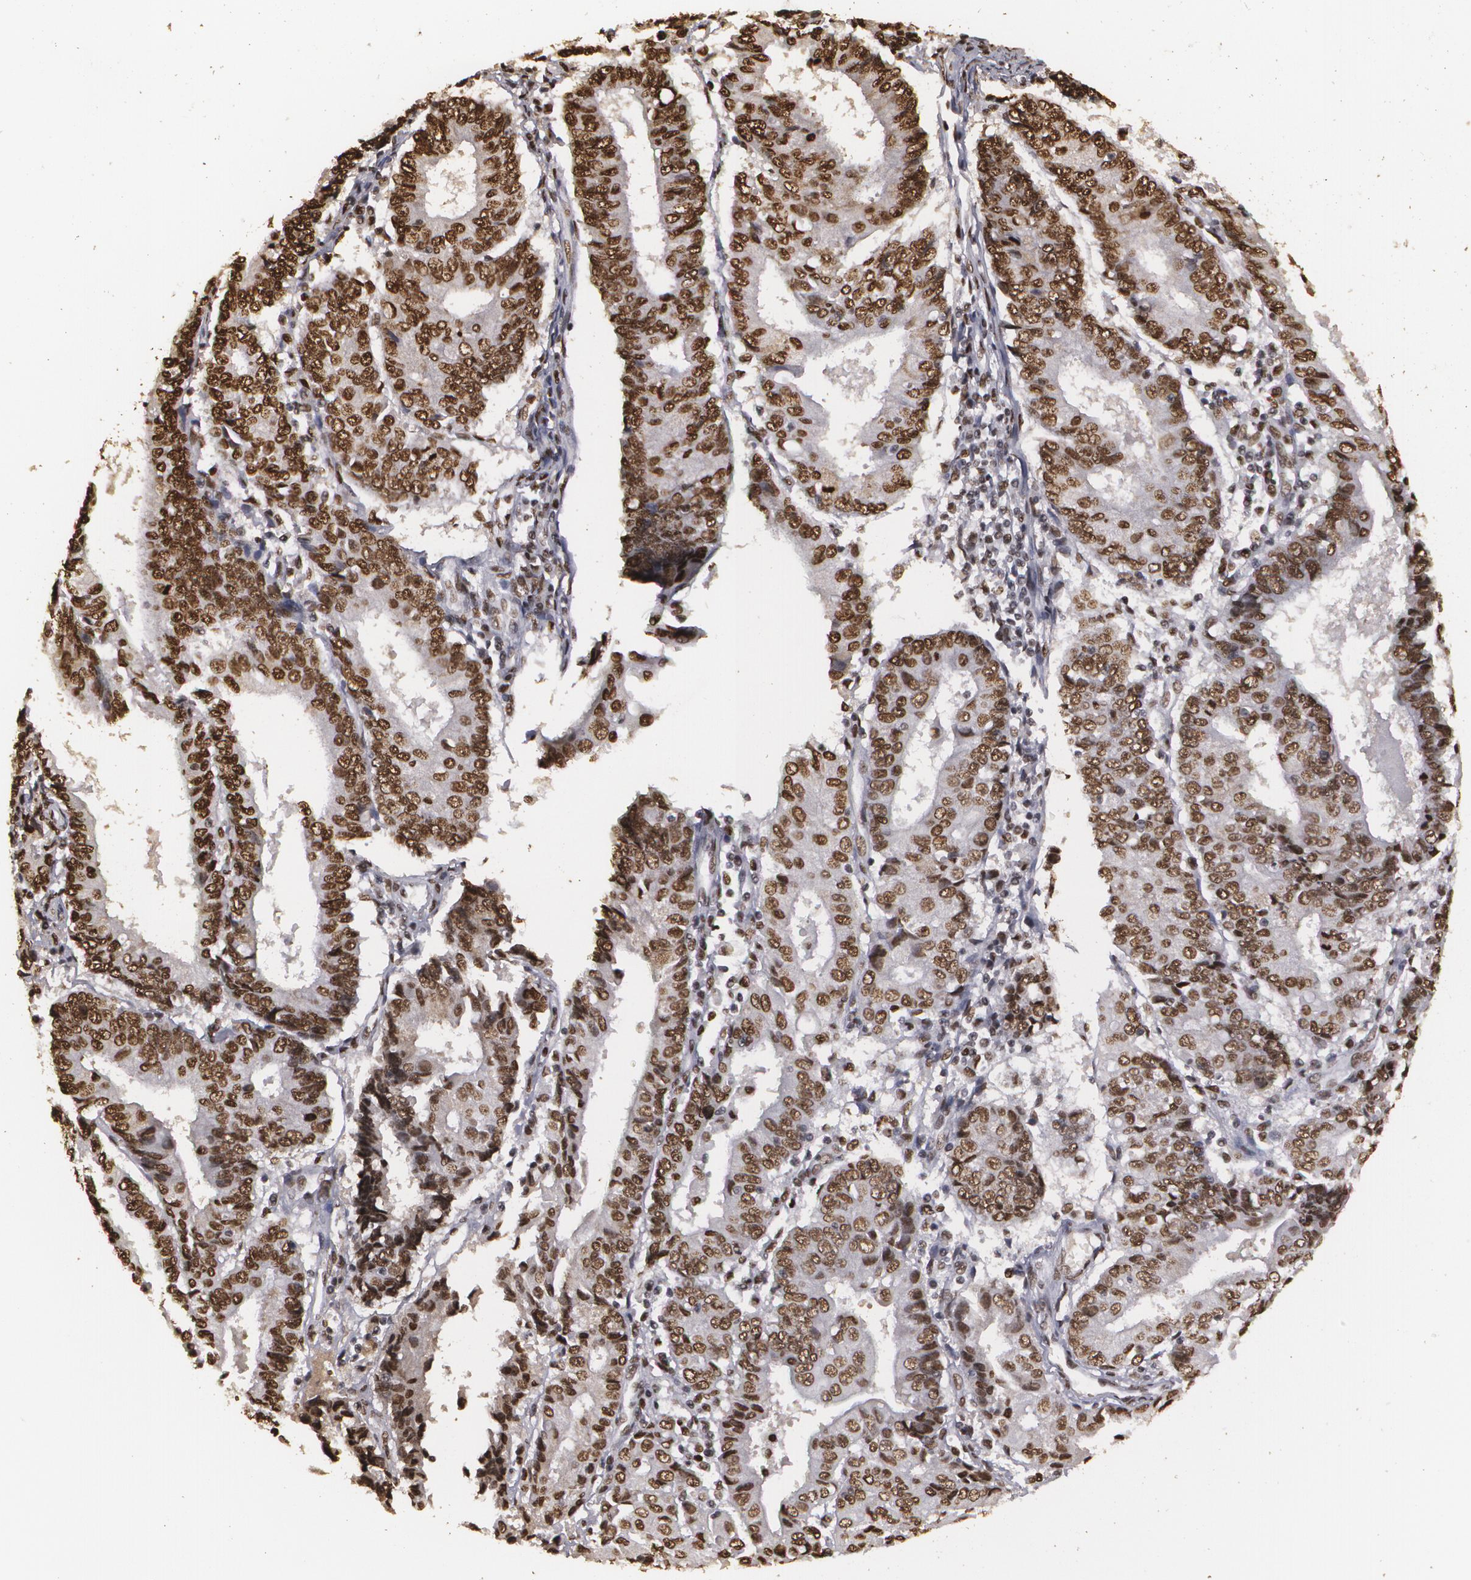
{"staining": {"intensity": "strong", "quantity": ">75%", "location": "nuclear"}, "tissue": "endometrial cancer", "cell_type": "Tumor cells", "image_type": "cancer", "snomed": [{"axis": "morphology", "description": "Adenocarcinoma, NOS"}, {"axis": "topography", "description": "Endometrium"}], "caption": "Protein expression analysis of endometrial cancer (adenocarcinoma) displays strong nuclear expression in about >75% of tumor cells.", "gene": "RCOR1", "patient": {"sex": "female", "age": 75}}